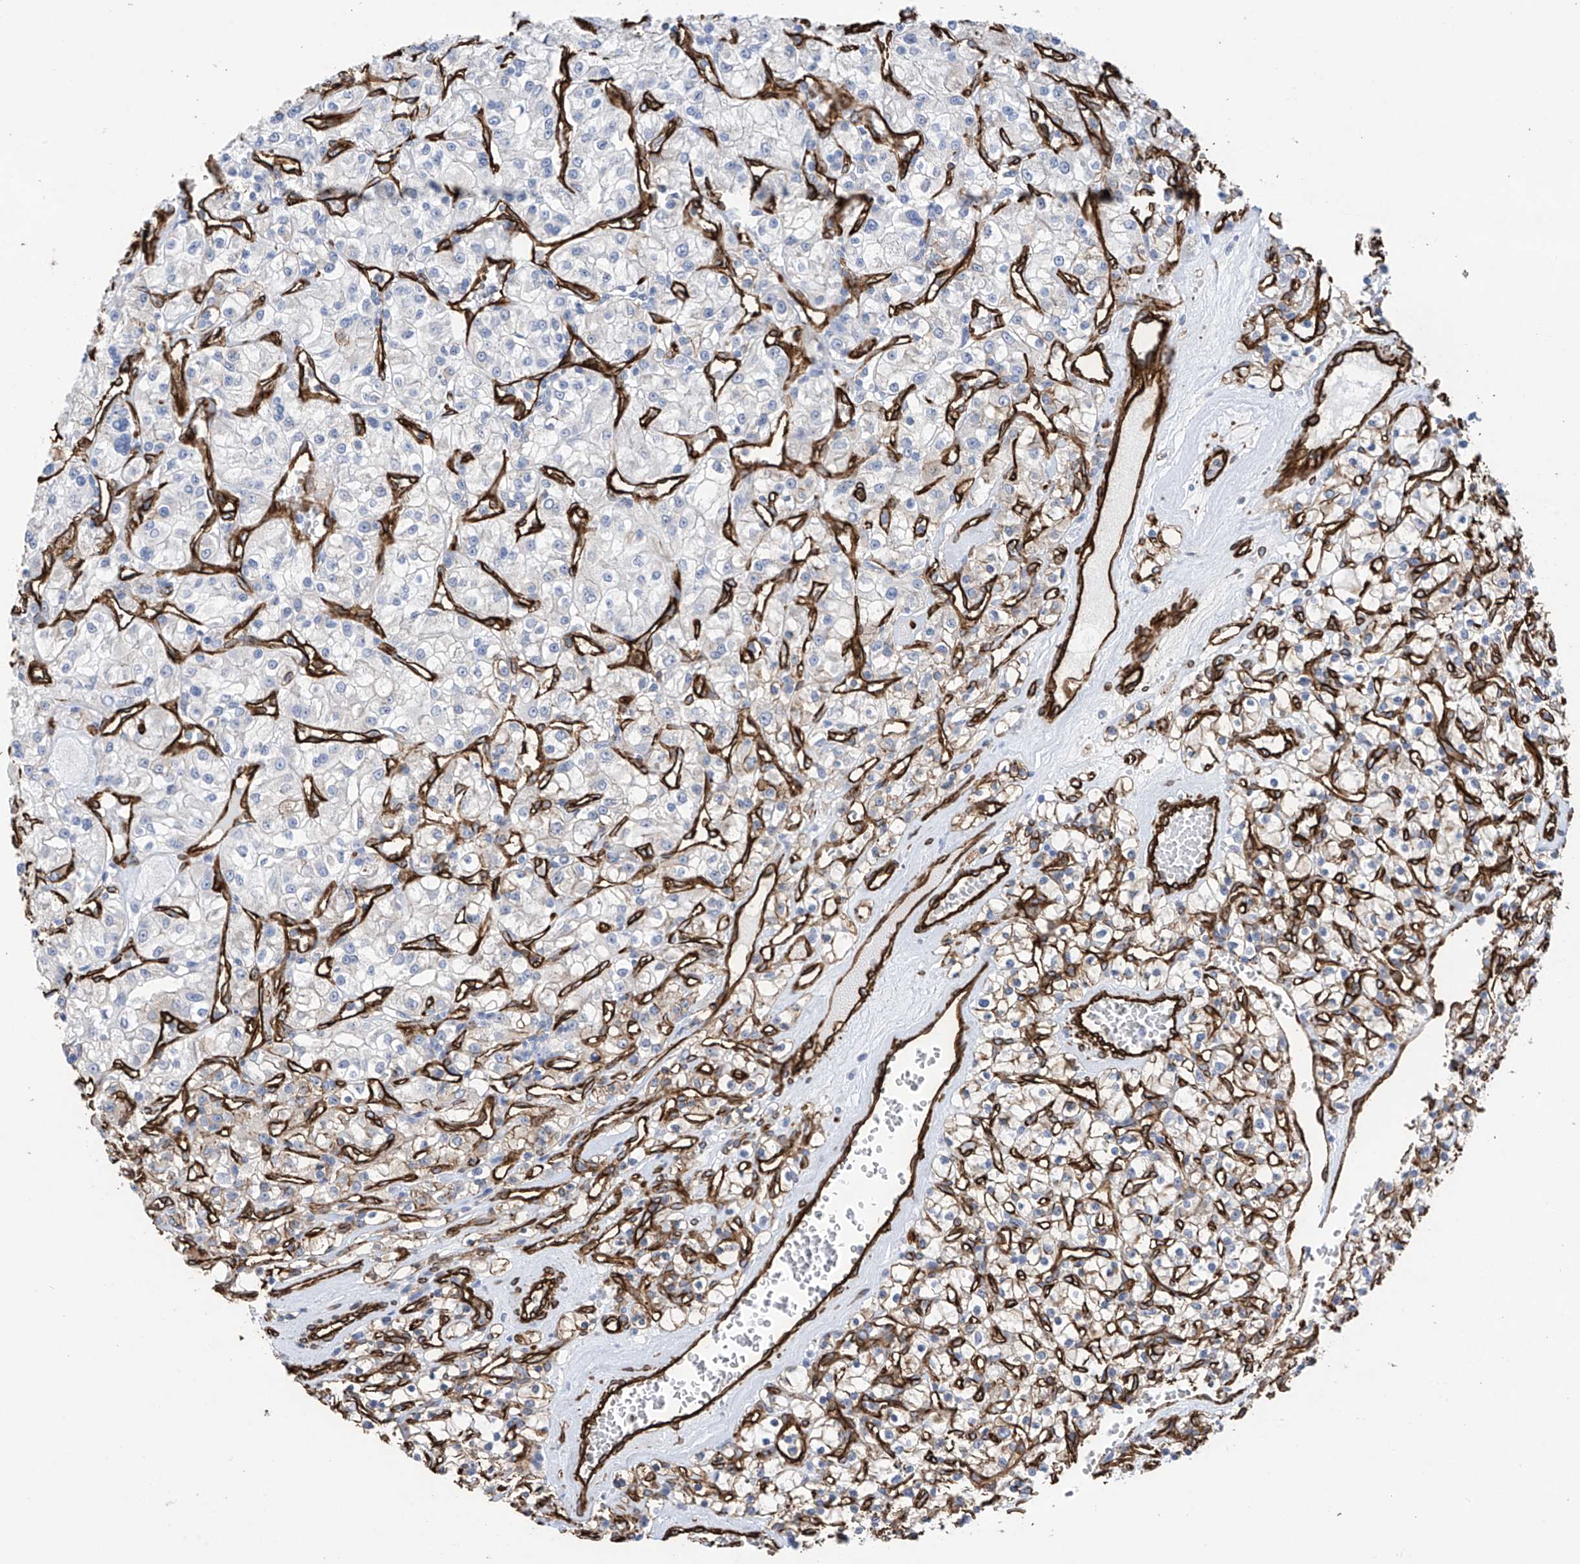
{"staining": {"intensity": "weak", "quantity": "<25%", "location": "cytoplasmic/membranous"}, "tissue": "renal cancer", "cell_type": "Tumor cells", "image_type": "cancer", "snomed": [{"axis": "morphology", "description": "Adenocarcinoma, NOS"}, {"axis": "topography", "description": "Kidney"}], "caption": "IHC of human renal adenocarcinoma shows no staining in tumor cells. Brightfield microscopy of immunohistochemistry (IHC) stained with DAB (brown) and hematoxylin (blue), captured at high magnification.", "gene": "UBTD1", "patient": {"sex": "female", "age": 59}}